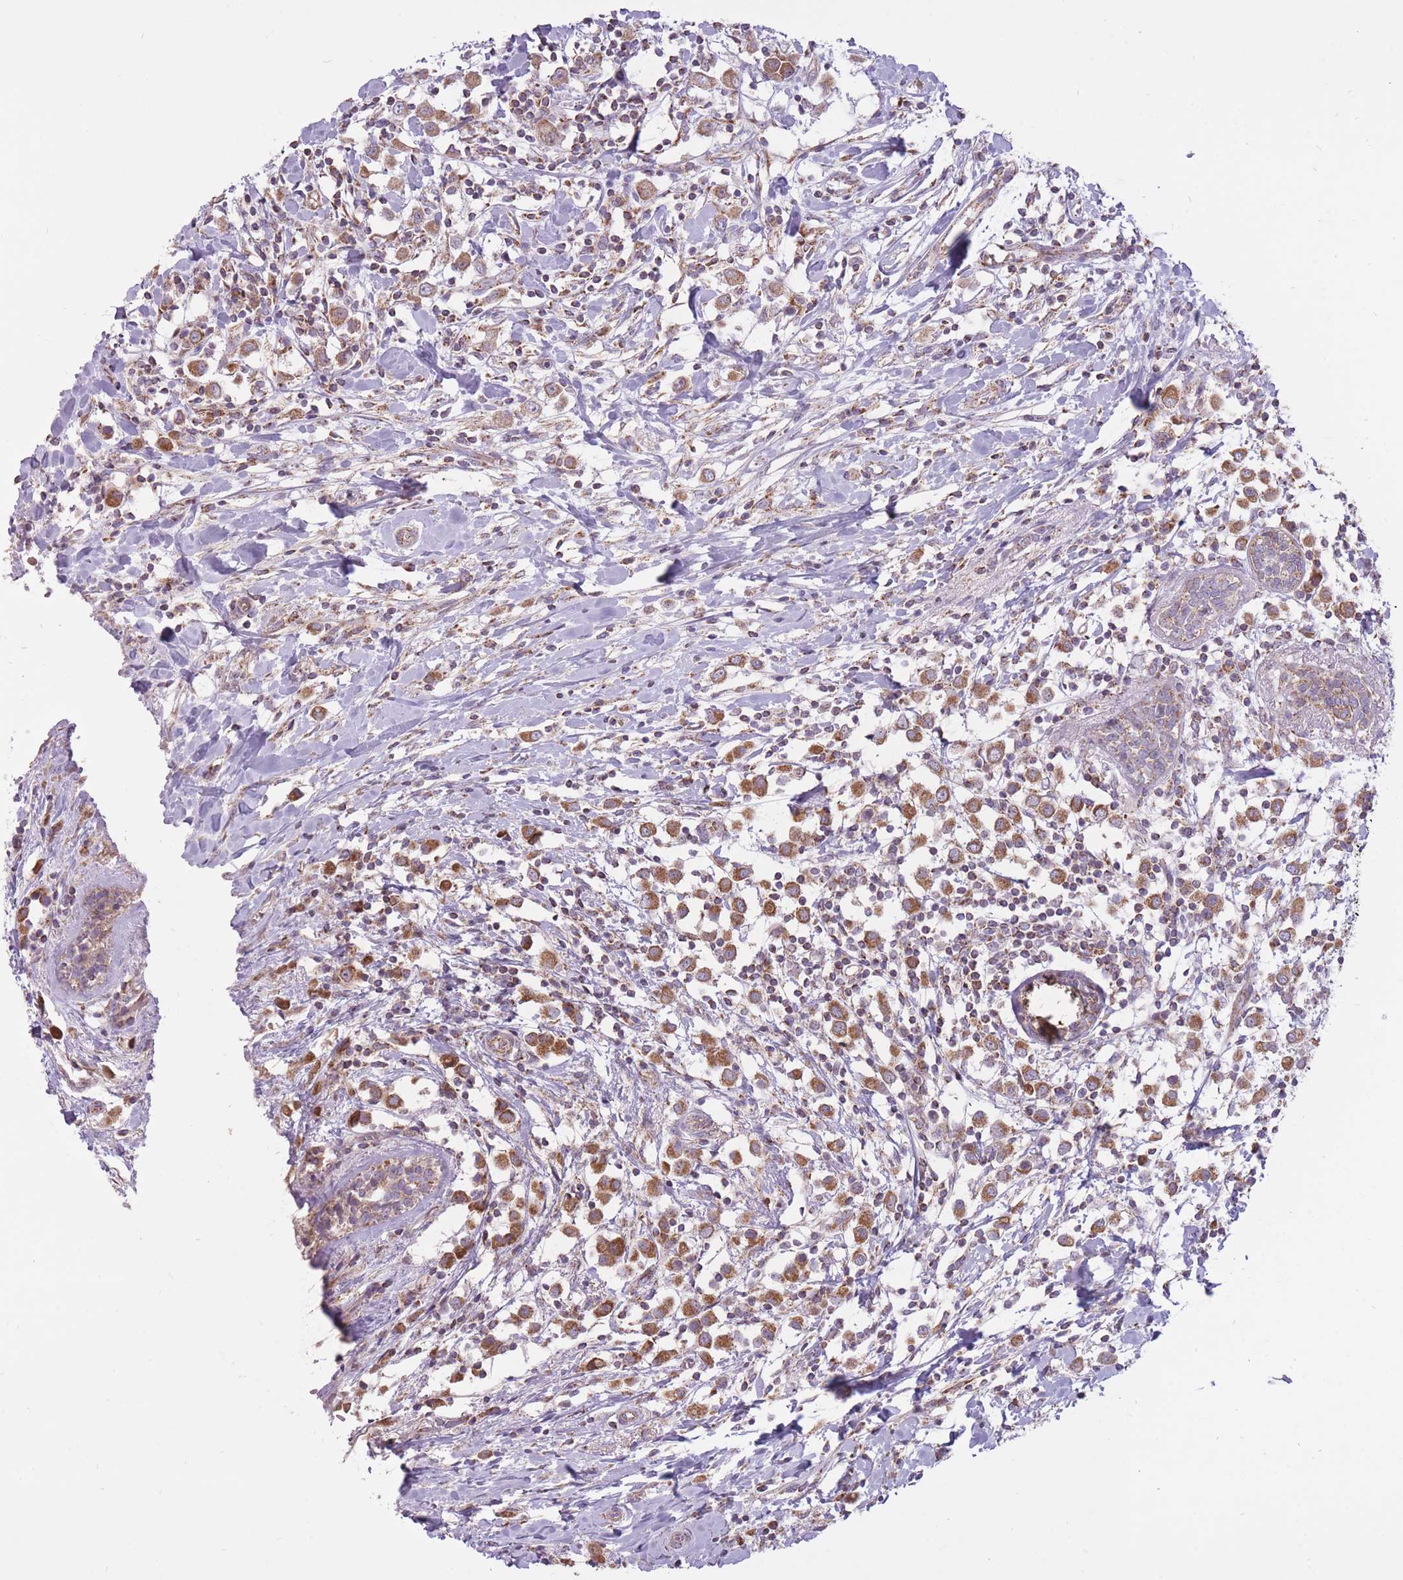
{"staining": {"intensity": "moderate", "quantity": ">75%", "location": "cytoplasmic/membranous"}, "tissue": "breast cancer", "cell_type": "Tumor cells", "image_type": "cancer", "snomed": [{"axis": "morphology", "description": "Duct carcinoma"}, {"axis": "topography", "description": "Breast"}], "caption": "Immunohistochemical staining of human invasive ductal carcinoma (breast) displays medium levels of moderate cytoplasmic/membranous protein expression in approximately >75% of tumor cells.", "gene": "LIN7C", "patient": {"sex": "female", "age": 61}}